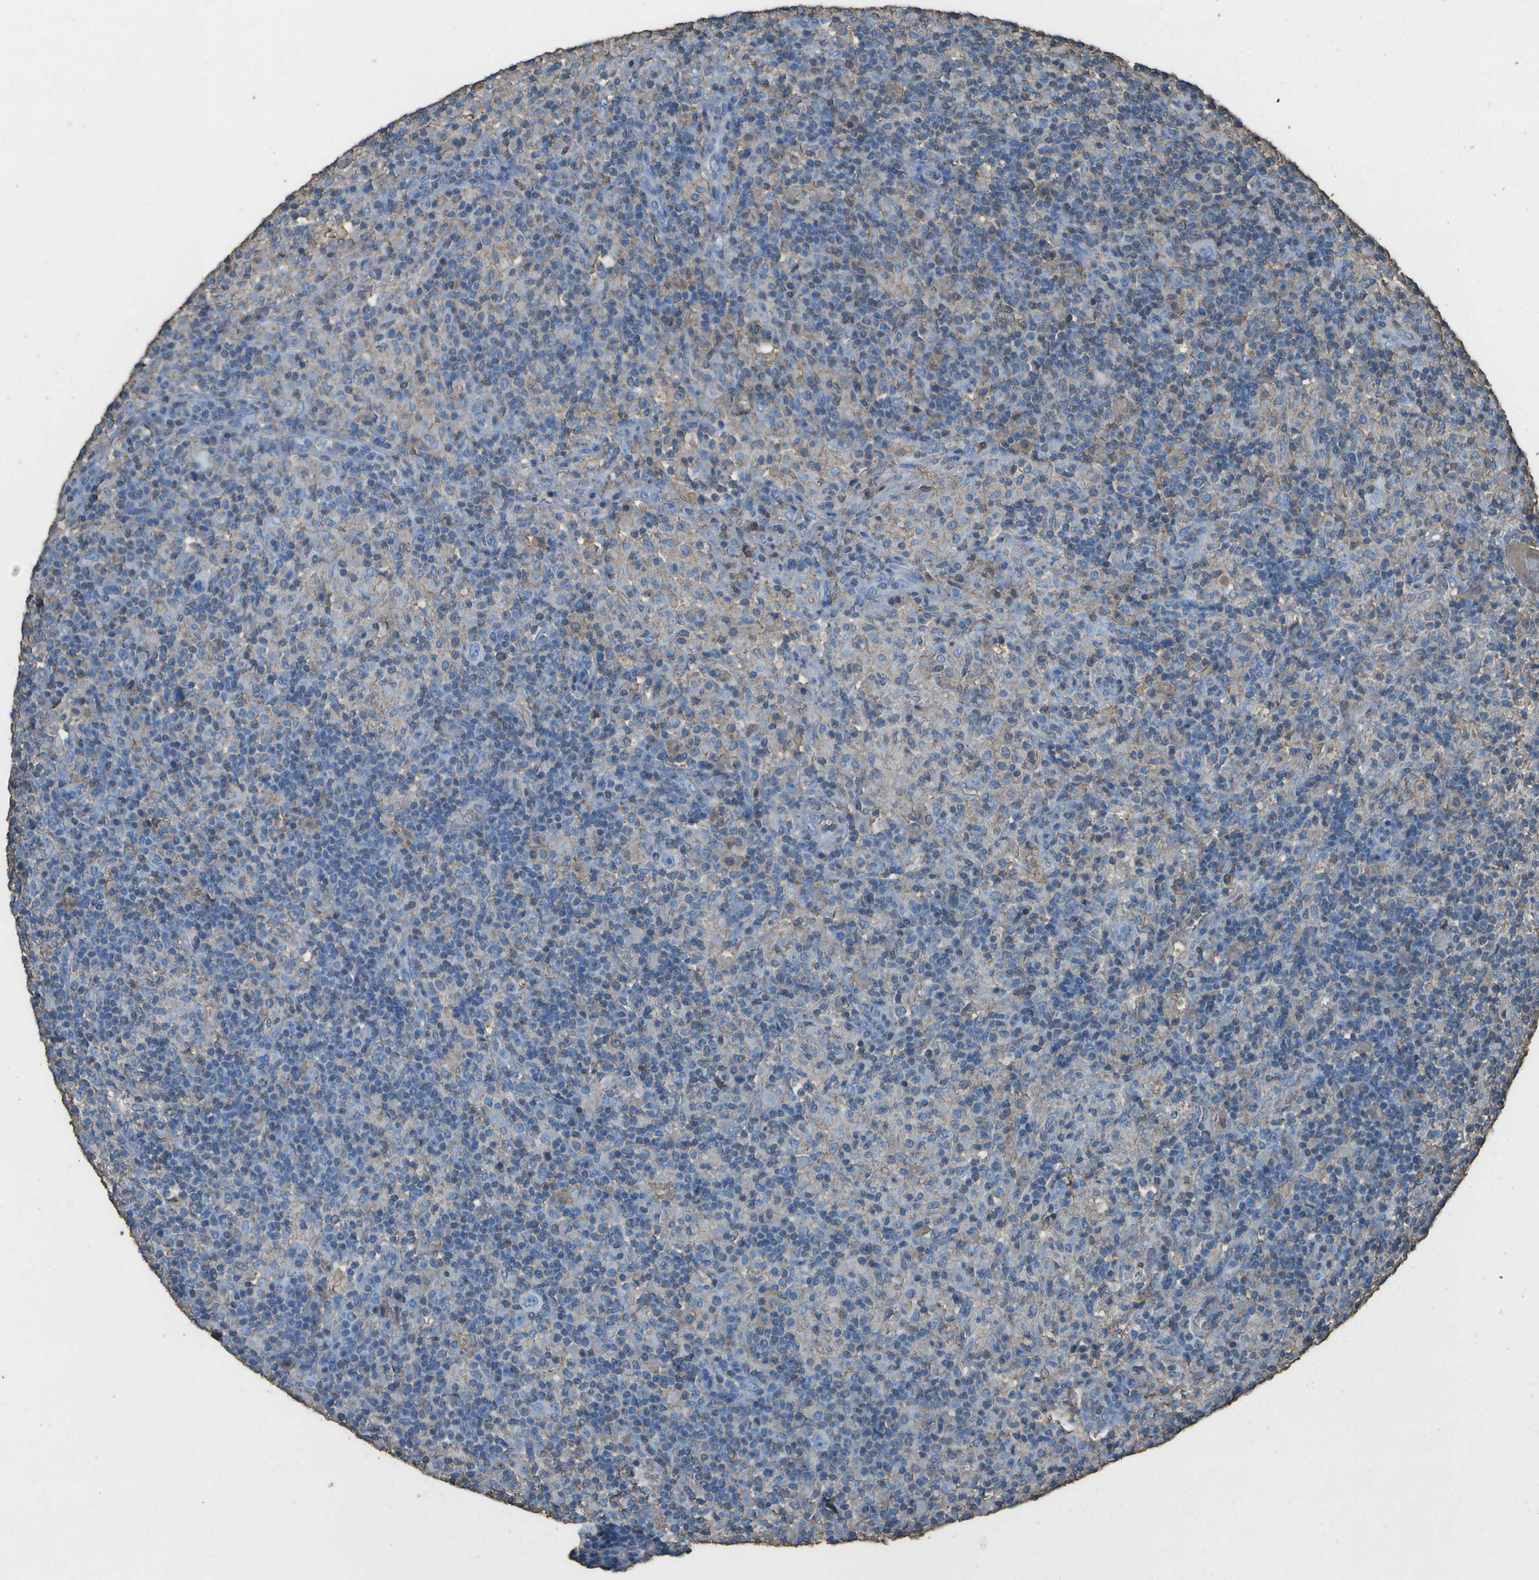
{"staining": {"intensity": "negative", "quantity": "none", "location": "none"}, "tissue": "lymphoma", "cell_type": "Tumor cells", "image_type": "cancer", "snomed": [{"axis": "morphology", "description": "Hodgkin's disease, NOS"}, {"axis": "topography", "description": "Lymph node"}], "caption": "Hodgkin's disease was stained to show a protein in brown. There is no significant staining in tumor cells.", "gene": "CYP4F11", "patient": {"sex": "male", "age": 70}}